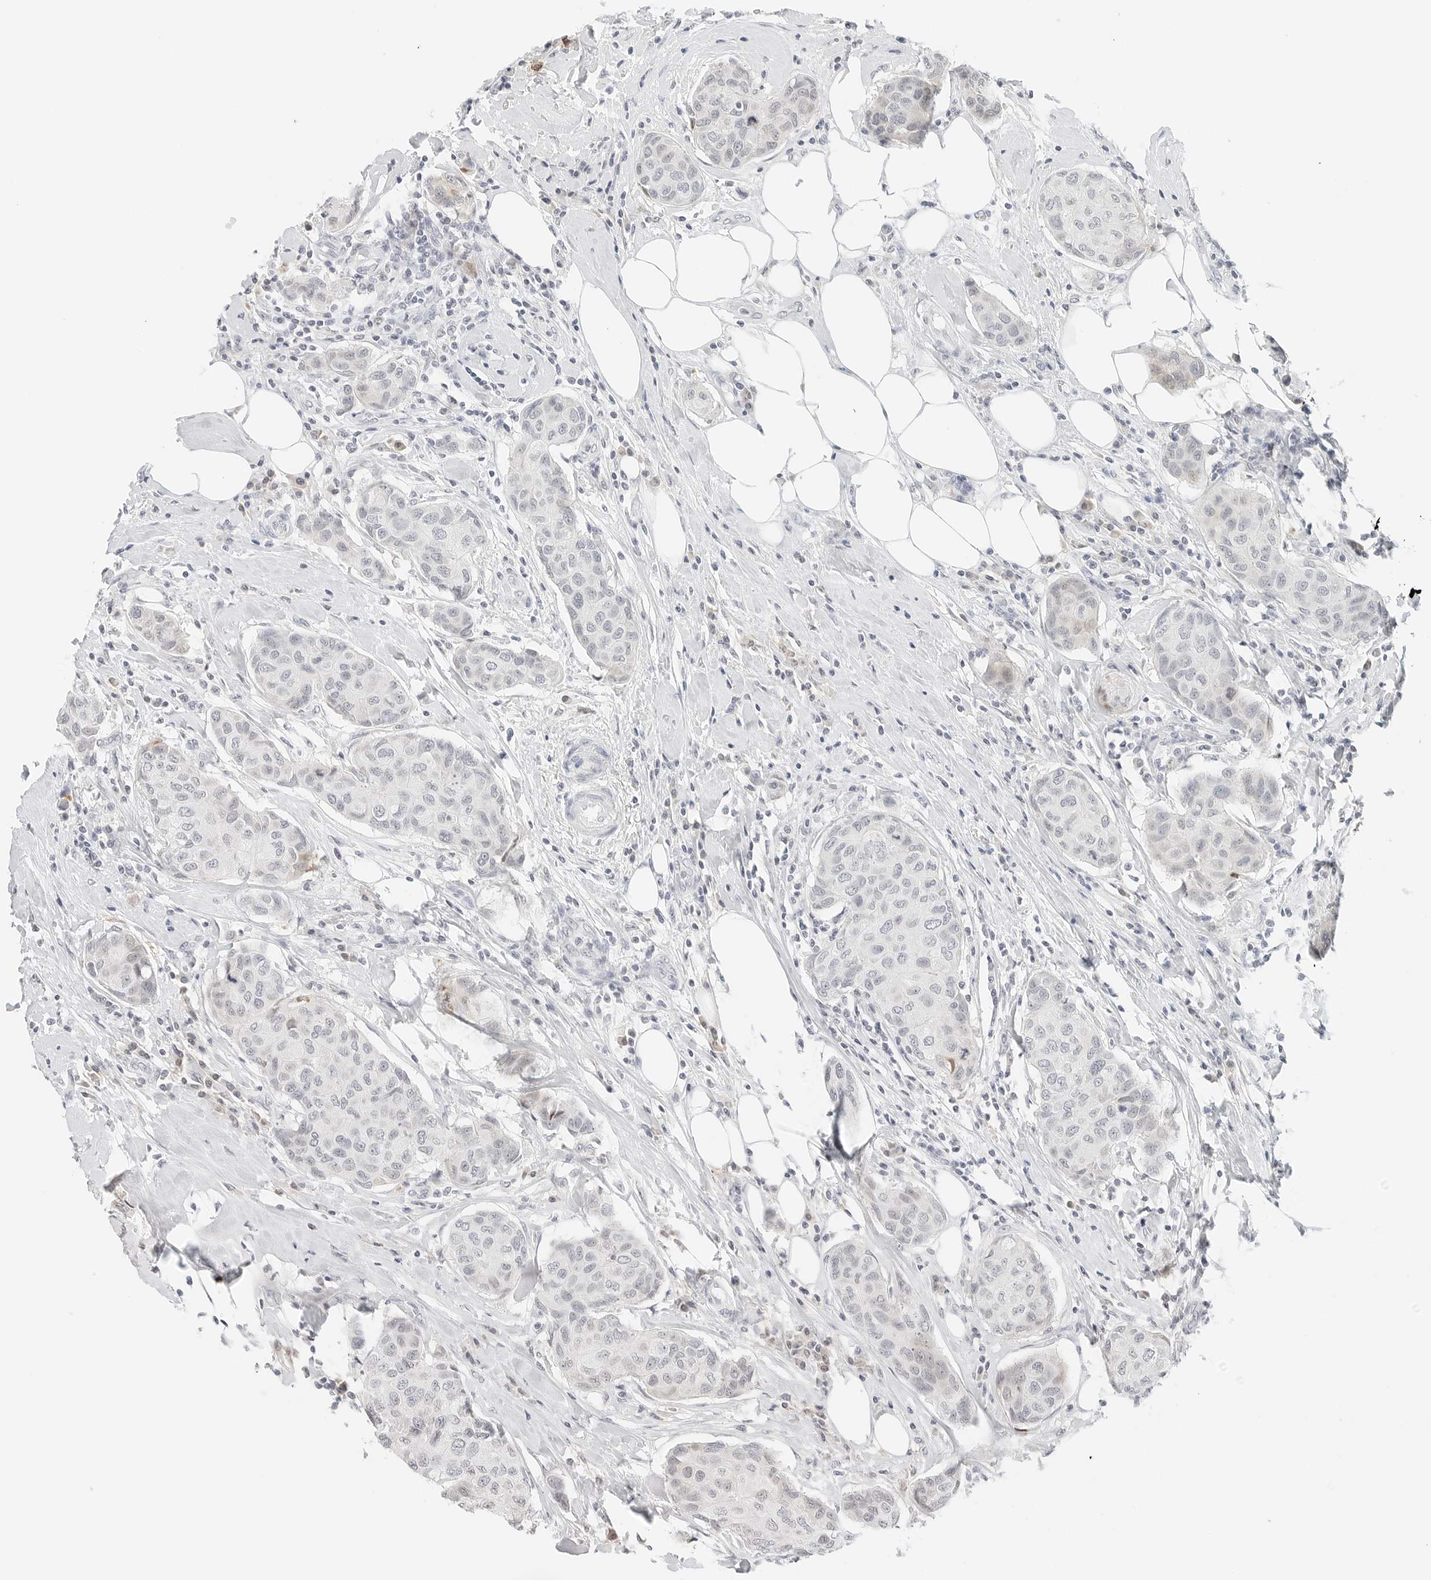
{"staining": {"intensity": "moderate", "quantity": "<25%", "location": "cytoplasmic/membranous"}, "tissue": "breast cancer", "cell_type": "Tumor cells", "image_type": "cancer", "snomed": [{"axis": "morphology", "description": "Duct carcinoma"}, {"axis": "topography", "description": "Breast"}], "caption": "Human breast infiltrating ductal carcinoma stained for a protein (brown) reveals moderate cytoplasmic/membranous positive staining in approximately <25% of tumor cells.", "gene": "NEO1", "patient": {"sex": "female", "age": 80}}